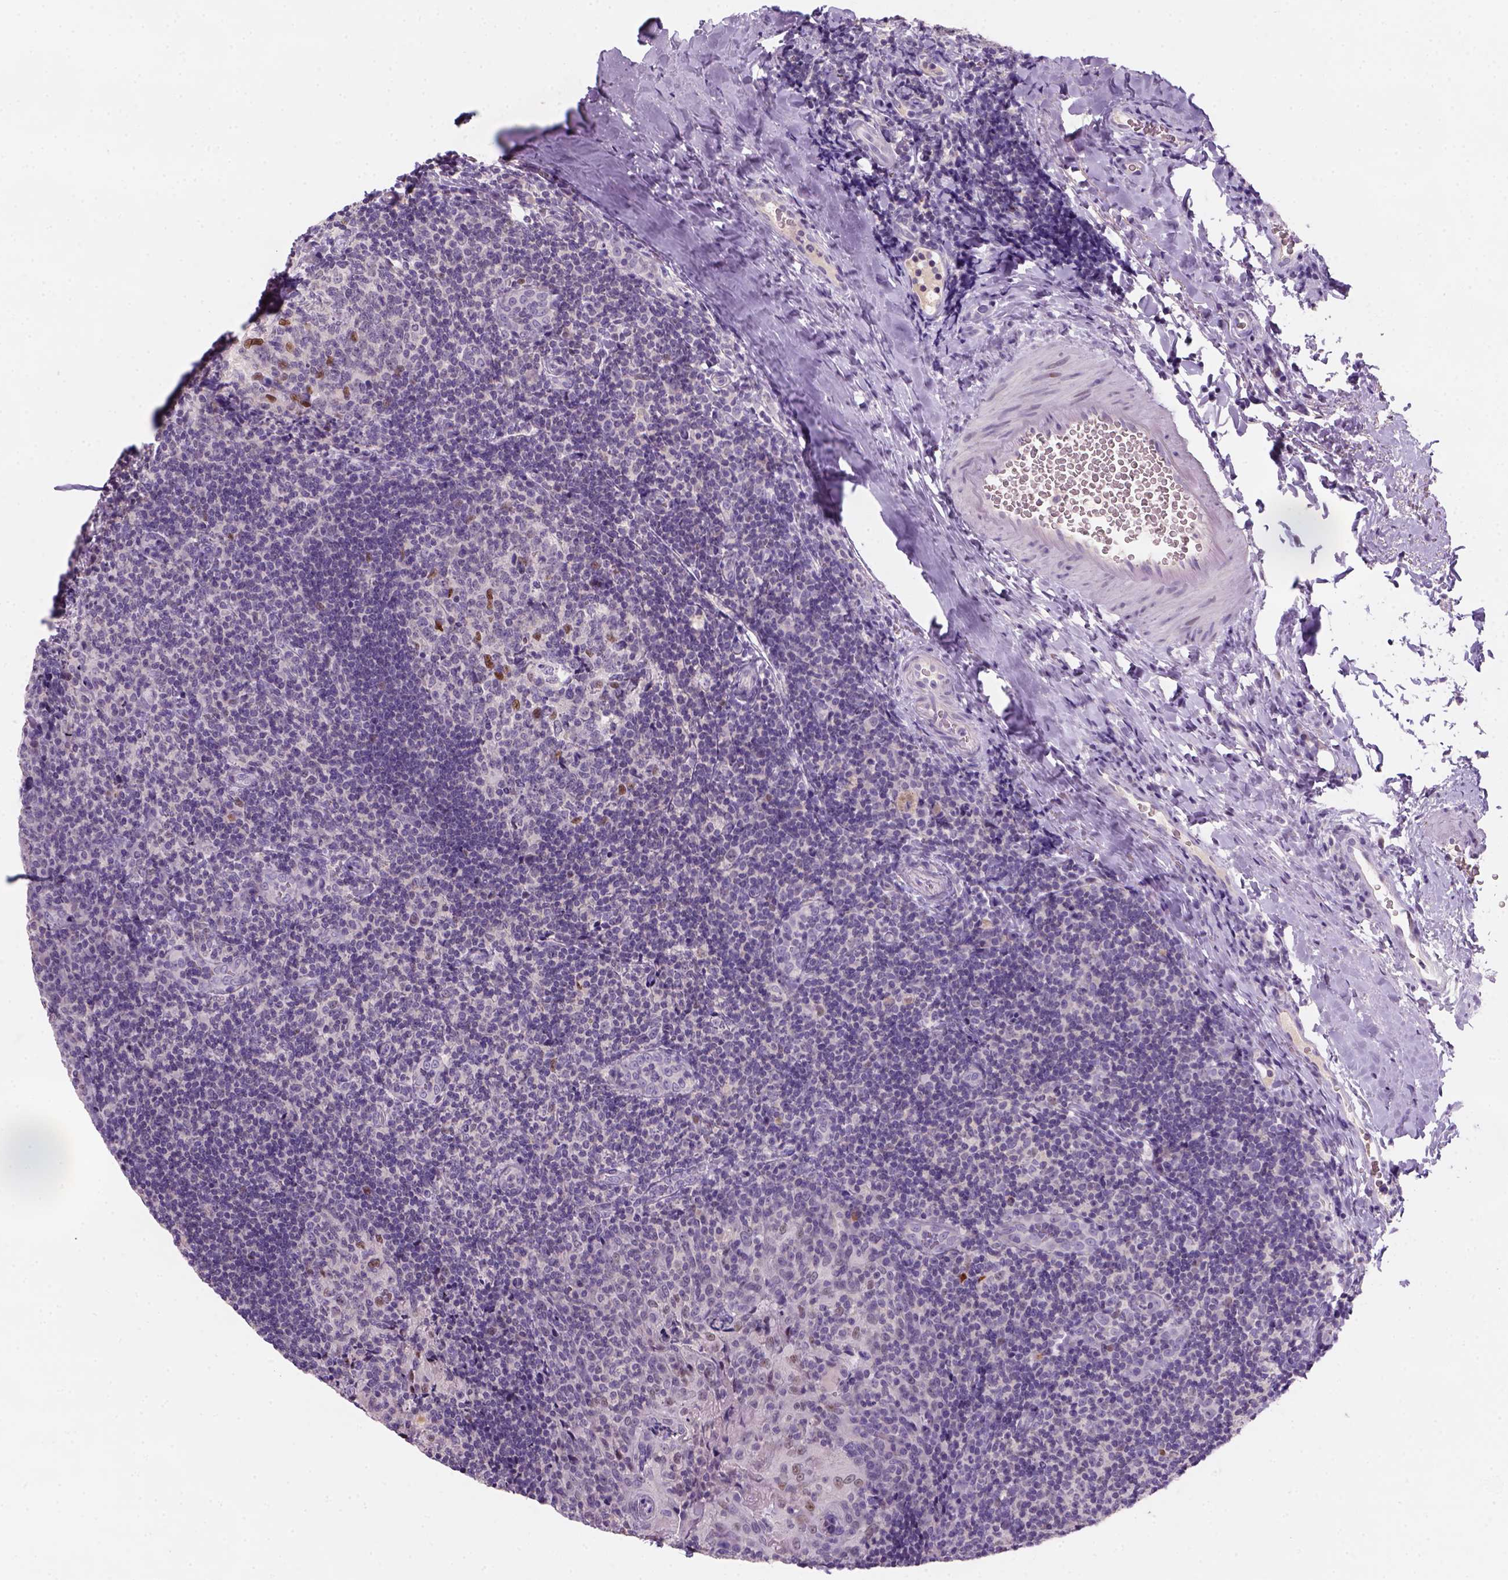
{"staining": {"intensity": "moderate", "quantity": "<25%", "location": "nuclear"}, "tissue": "tonsil", "cell_type": "Germinal center cells", "image_type": "normal", "snomed": [{"axis": "morphology", "description": "Normal tissue, NOS"}, {"axis": "topography", "description": "Tonsil"}], "caption": "Immunohistochemistry histopathology image of normal tonsil: tonsil stained using IHC exhibits low levels of moderate protein expression localized specifically in the nuclear of germinal center cells, appearing as a nuclear brown color.", "gene": "ZMAT4", "patient": {"sex": "male", "age": 17}}